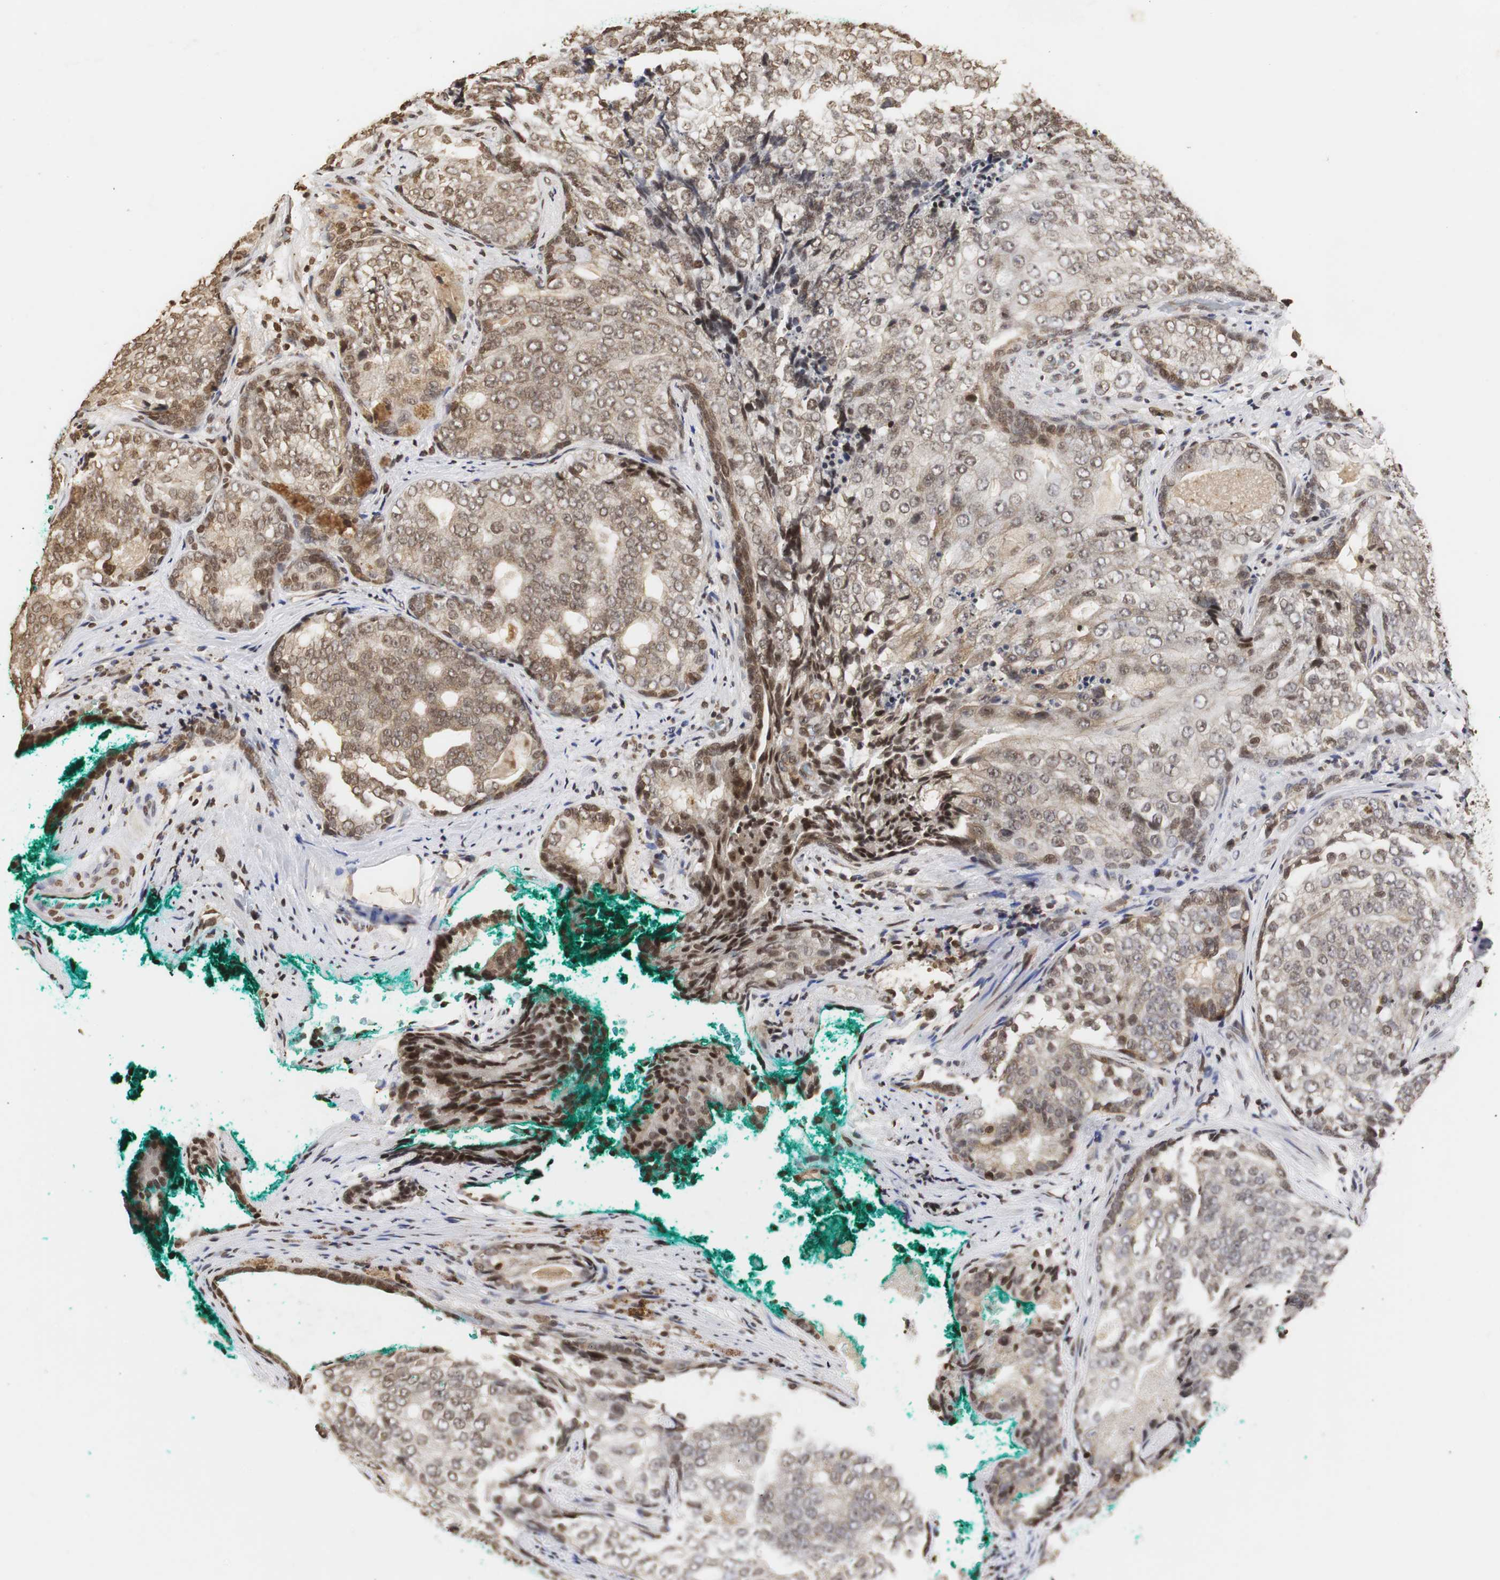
{"staining": {"intensity": "moderate", "quantity": ">75%", "location": "cytoplasmic/membranous,nuclear"}, "tissue": "prostate cancer", "cell_type": "Tumor cells", "image_type": "cancer", "snomed": [{"axis": "morphology", "description": "Adenocarcinoma, High grade"}, {"axis": "topography", "description": "Prostate"}], "caption": "Immunohistochemistry histopathology image of prostate cancer (adenocarcinoma (high-grade)) stained for a protein (brown), which demonstrates medium levels of moderate cytoplasmic/membranous and nuclear expression in approximately >75% of tumor cells.", "gene": "ZFC3H1", "patient": {"sex": "male", "age": 66}}